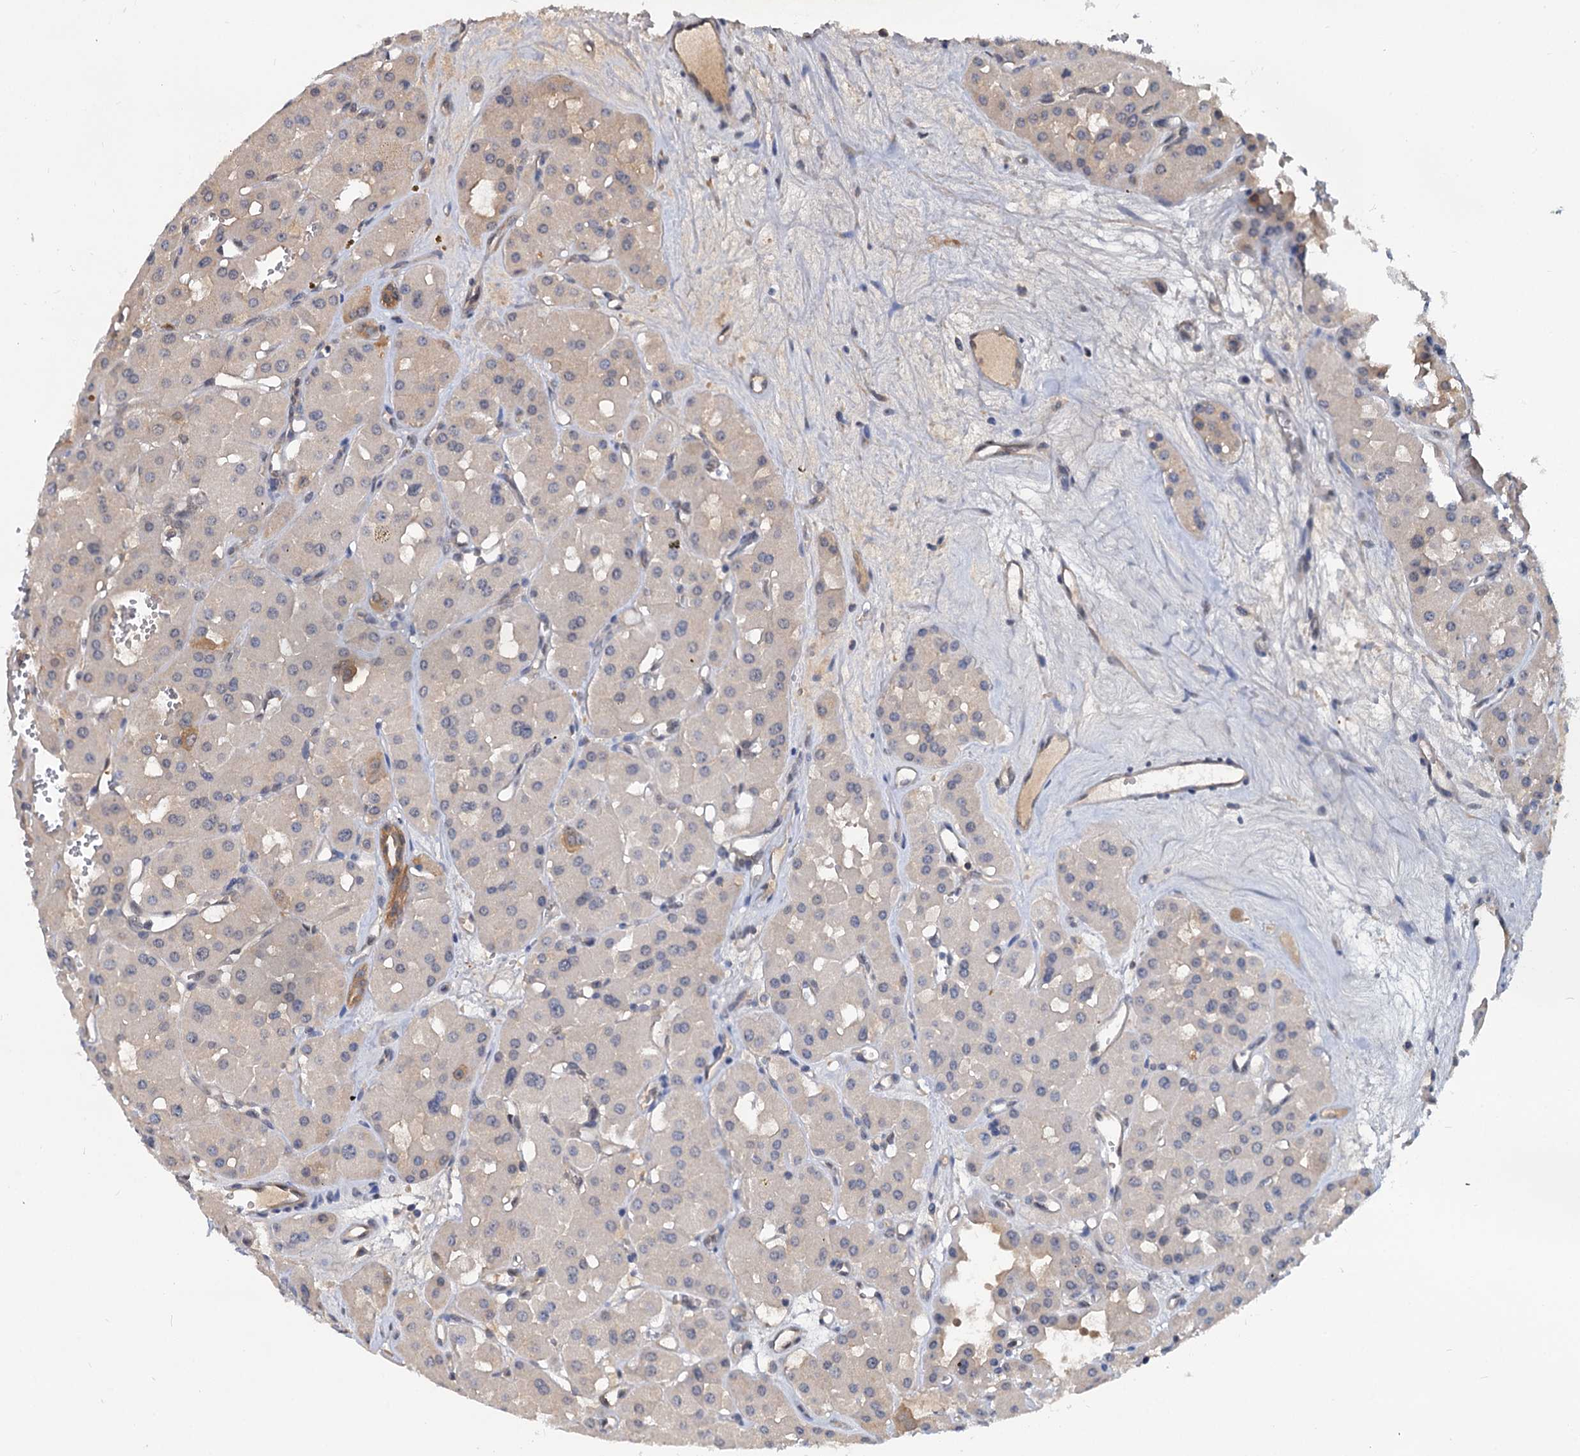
{"staining": {"intensity": "negative", "quantity": "none", "location": "none"}, "tissue": "renal cancer", "cell_type": "Tumor cells", "image_type": "cancer", "snomed": [{"axis": "morphology", "description": "Carcinoma, NOS"}, {"axis": "topography", "description": "Kidney"}], "caption": "A micrograph of renal cancer (carcinoma) stained for a protein demonstrates no brown staining in tumor cells.", "gene": "SNX15", "patient": {"sex": "female", "age": 75}}